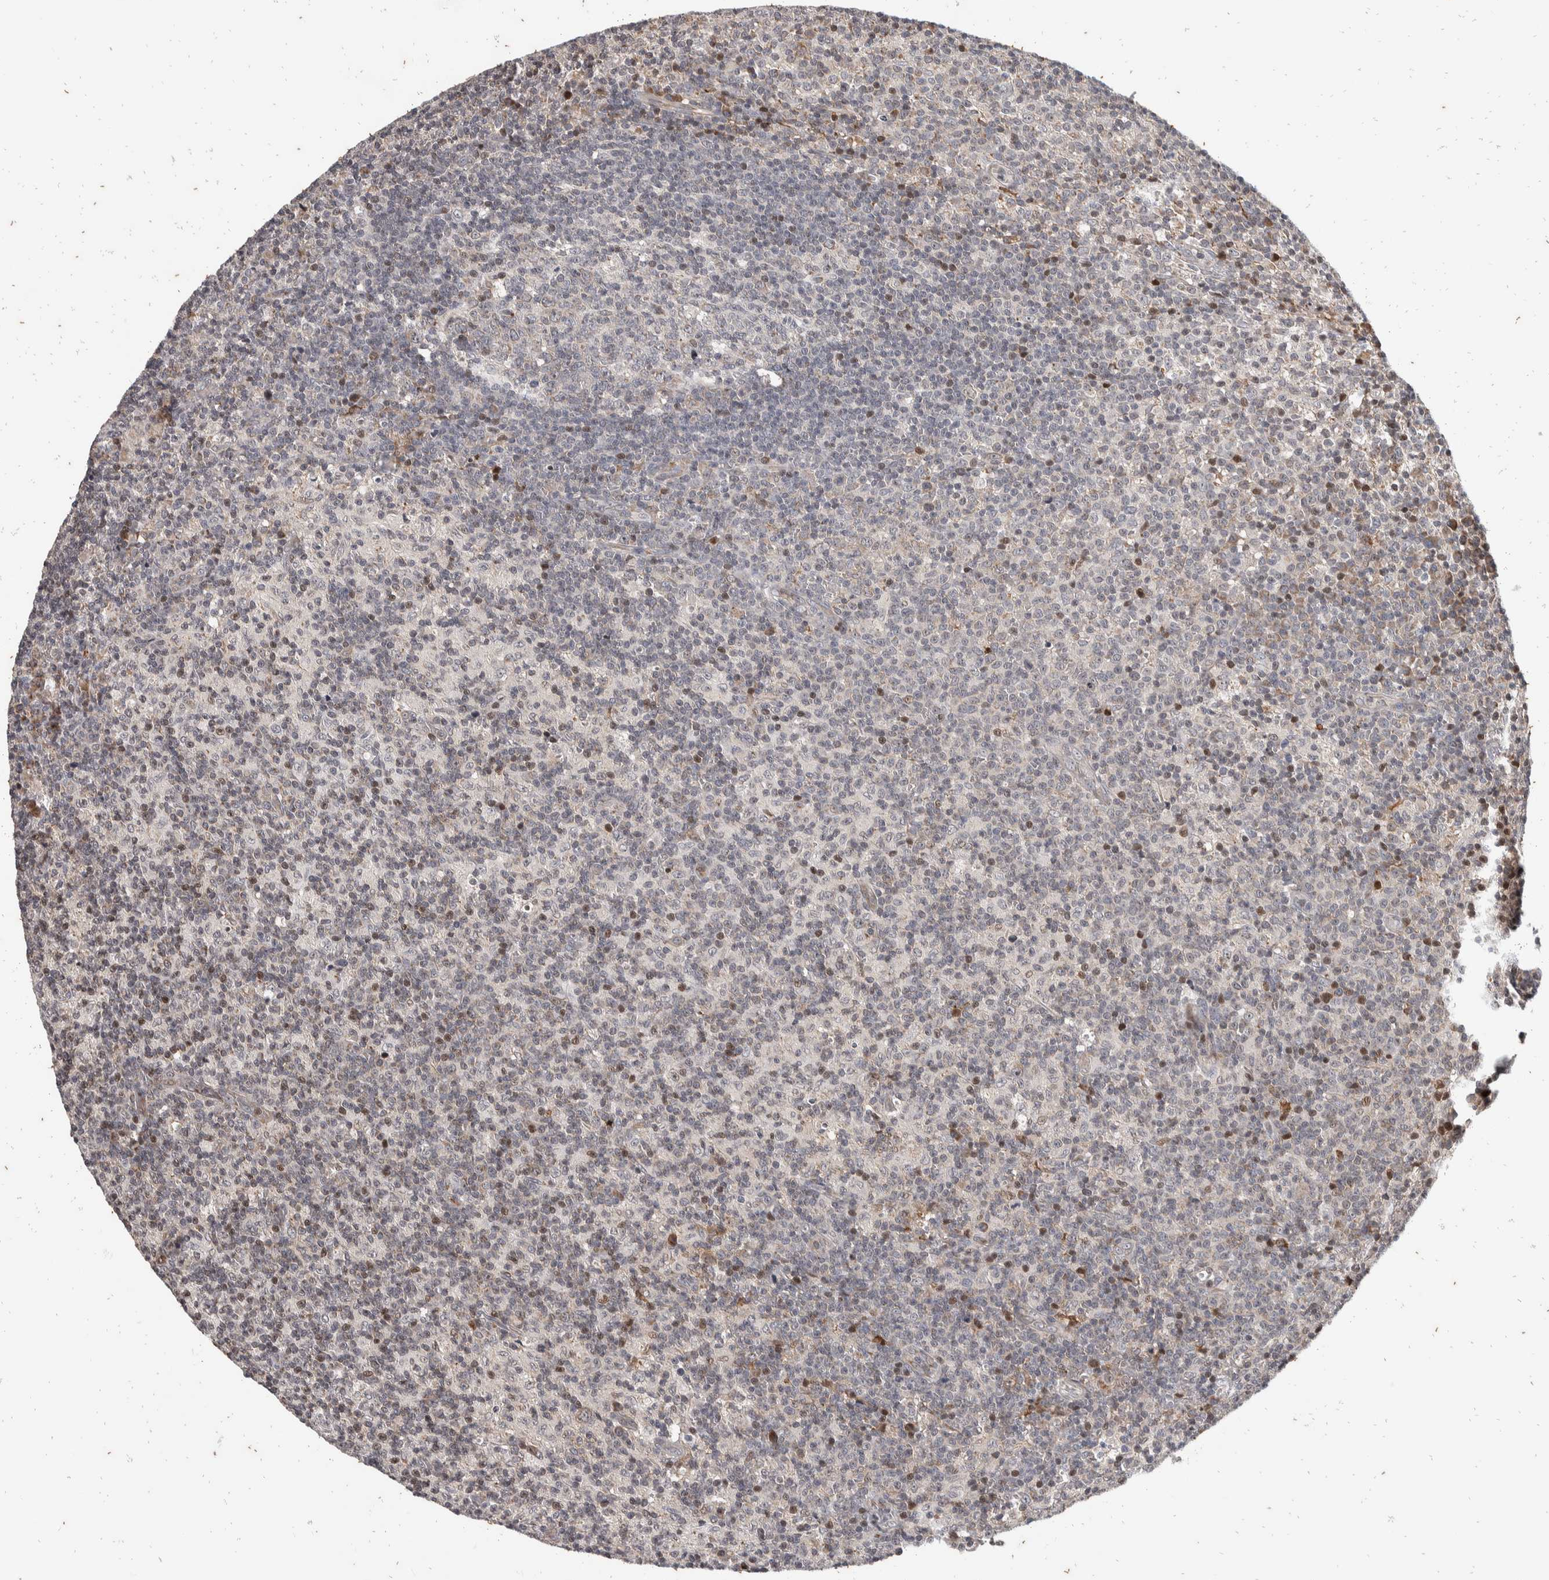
{"staining": {"intensity": "weak", "quantity": "<25%", "location": "nuclear"}, "tissue": "lymph node", "cell_type": "Germinal center cells", "image_type": "normal", "snomed": [{"axis": "morphology", "description": "Normal tissue, NOS"}, {"axis": "morphology", "description": "Inflammation, NOS"}, {"axis": "topography", "description": "Lymph node"}], "caption": "DAB (3,3'-diaminobenzidine) immunohistochemical staining of normal lymph node exhibits no significant expression in germinal center cells.", "gene": "ATXN7L1", "patient": {"sex": "male", "age": 55}}